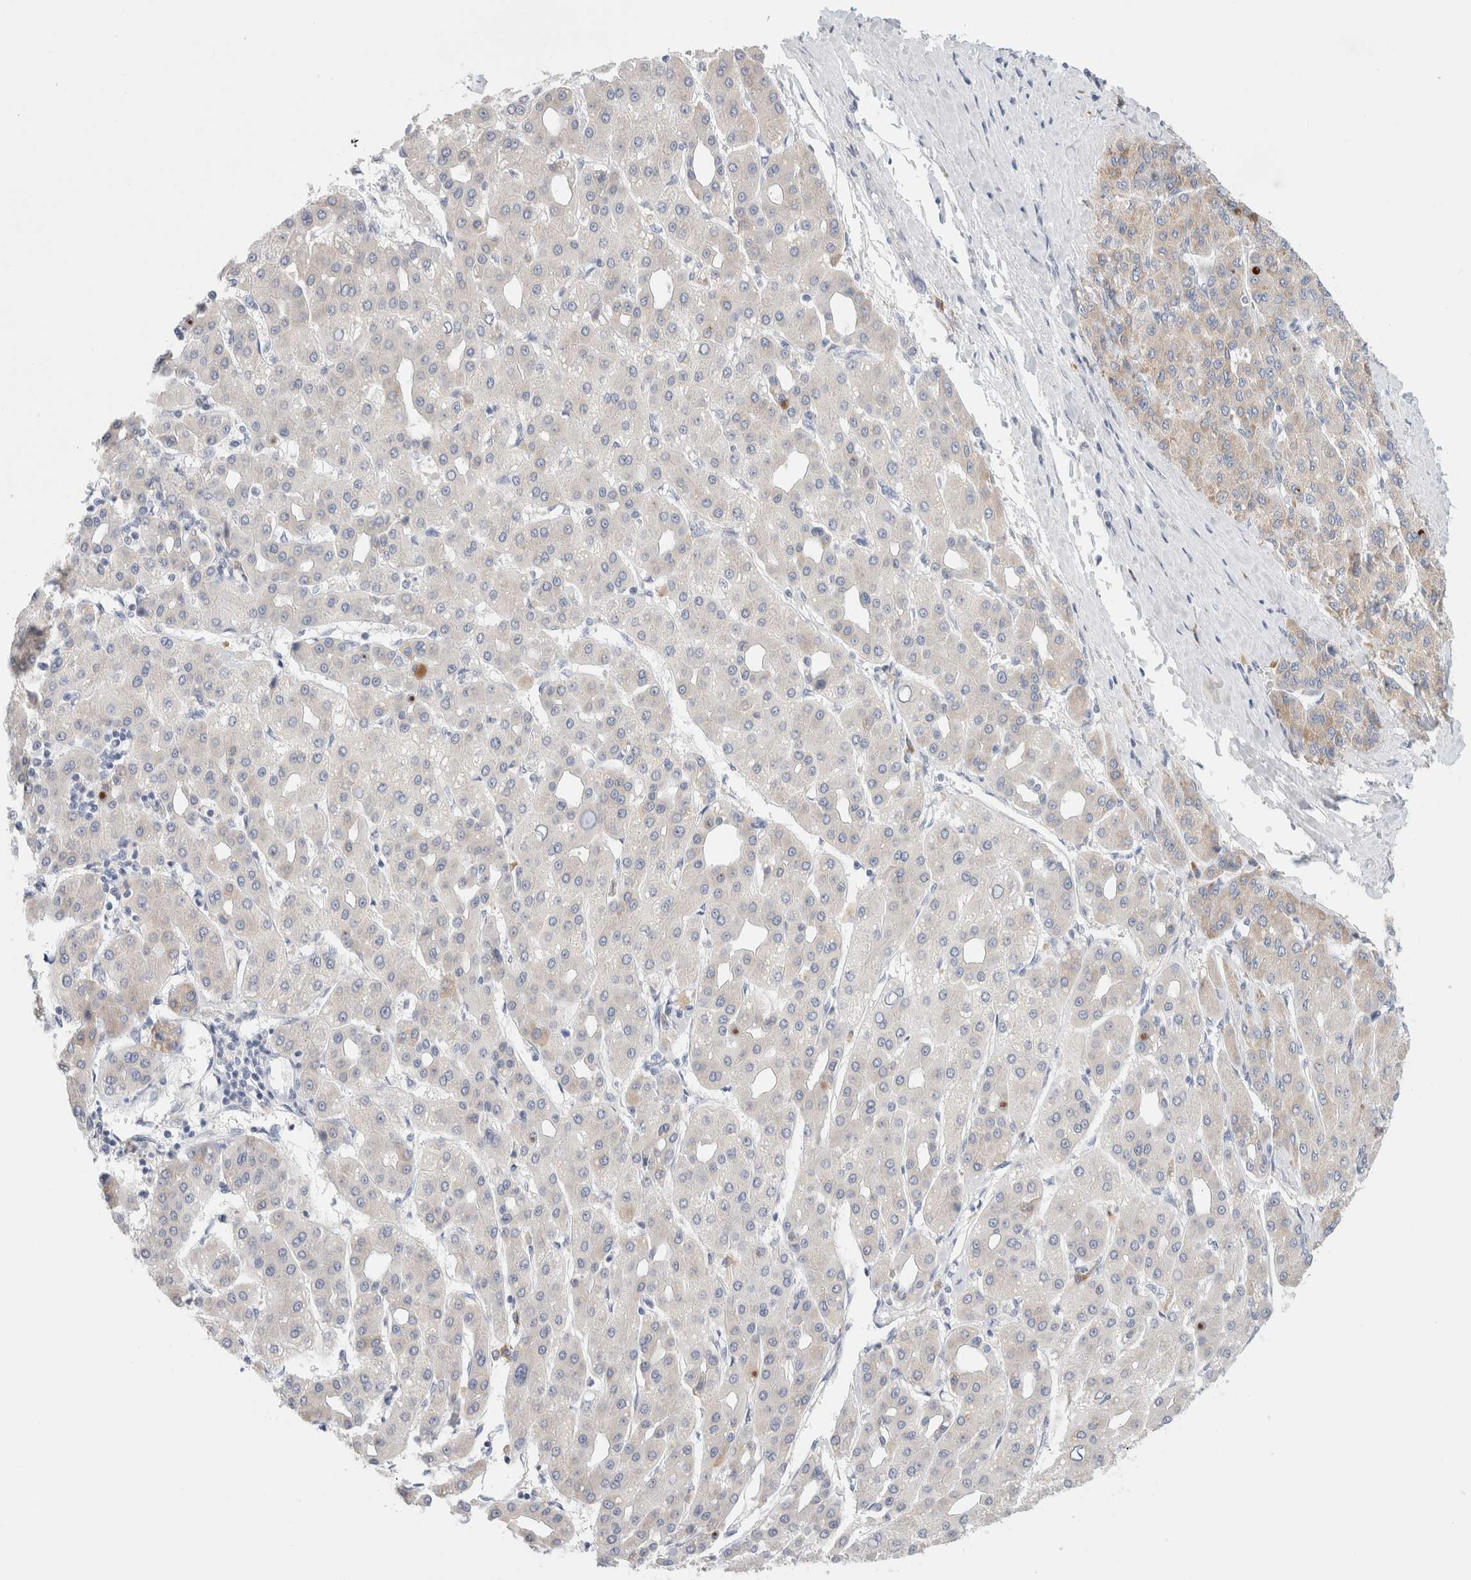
{"staining": {"intensity": "weak", "quantity": "25%-75%", "location": "cytoplasmic/membranous"}, "tissue": "liver cancer", "cell_type": "Tumor cells", "image_type": "cancer", "snomed": [{"axis": "morphology", "description": "Carcinoma, Hepatocellular, NOS"}, {"axis": "topography", "description": "Liver"}], "caption": "Tumor cells show low levels of weak cytoplasmic/membranous staining in about 25%-75% of cells in liver cancer.", "gene": "CSK", "patient": {"sex": "male", "age": 65}}